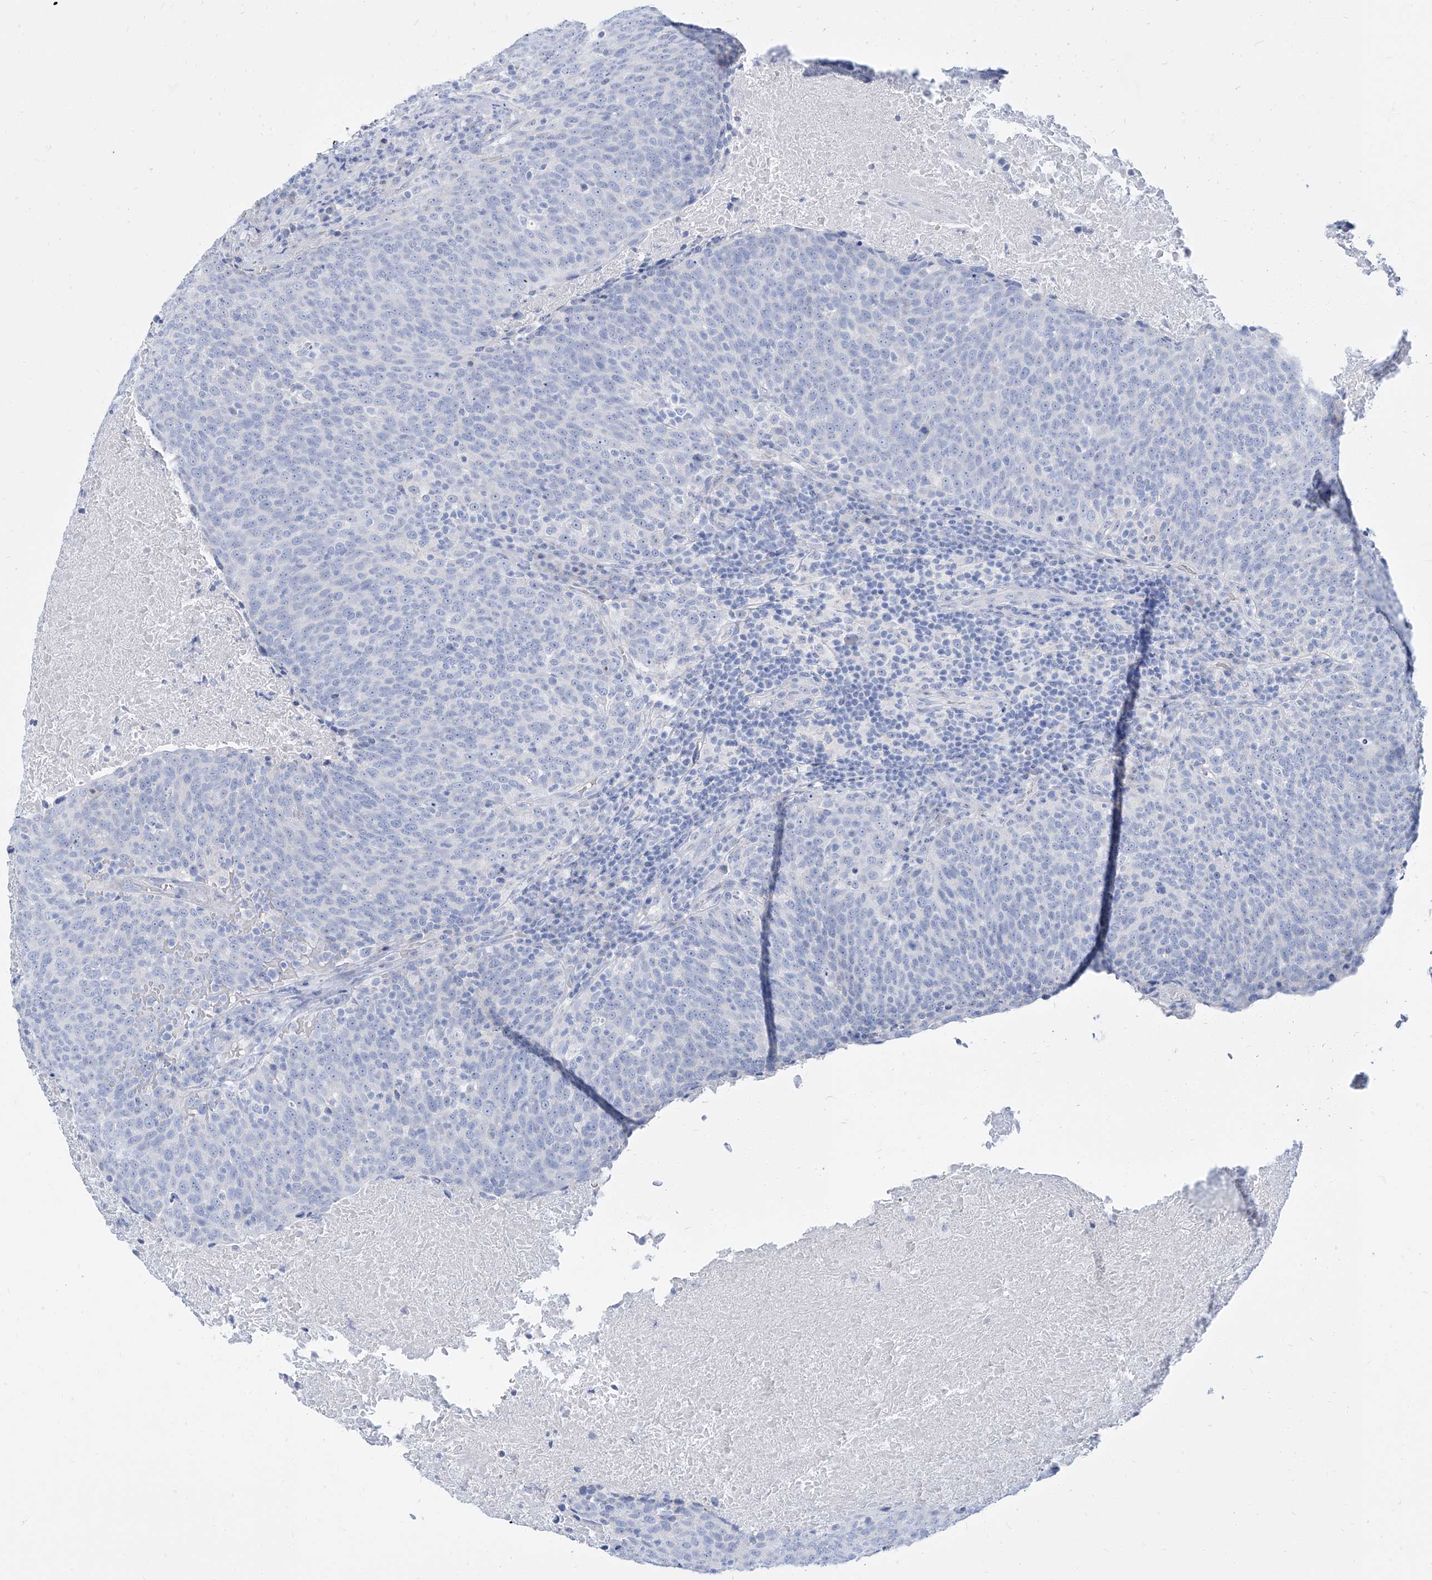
{"staining": {"intensity": "negative", "quantity": "none", "location": "none"}, "tissue": "head and neck cancer", "cell_type": "Tumor cells", "image_type": "cancer", "snomed": [{"axis": "morphology", "description": "Squamous cell carcinoma, NOS"}, {"axis": "morphology", "description": "Squamous cell carcinoma, metastatic, NOS"}, {"axis": "topography", "description": "Lymph node"}, {"axis": "topography", "description": "Head-Neck"}], "caption": "Immunohistochemistry (IHC) of head and neck cancer (squamous cell carcinoma) exhibits no positivity in tumor cells.", "gene": "TXLNB", "patient": {"sex": "male", "age": 62}}